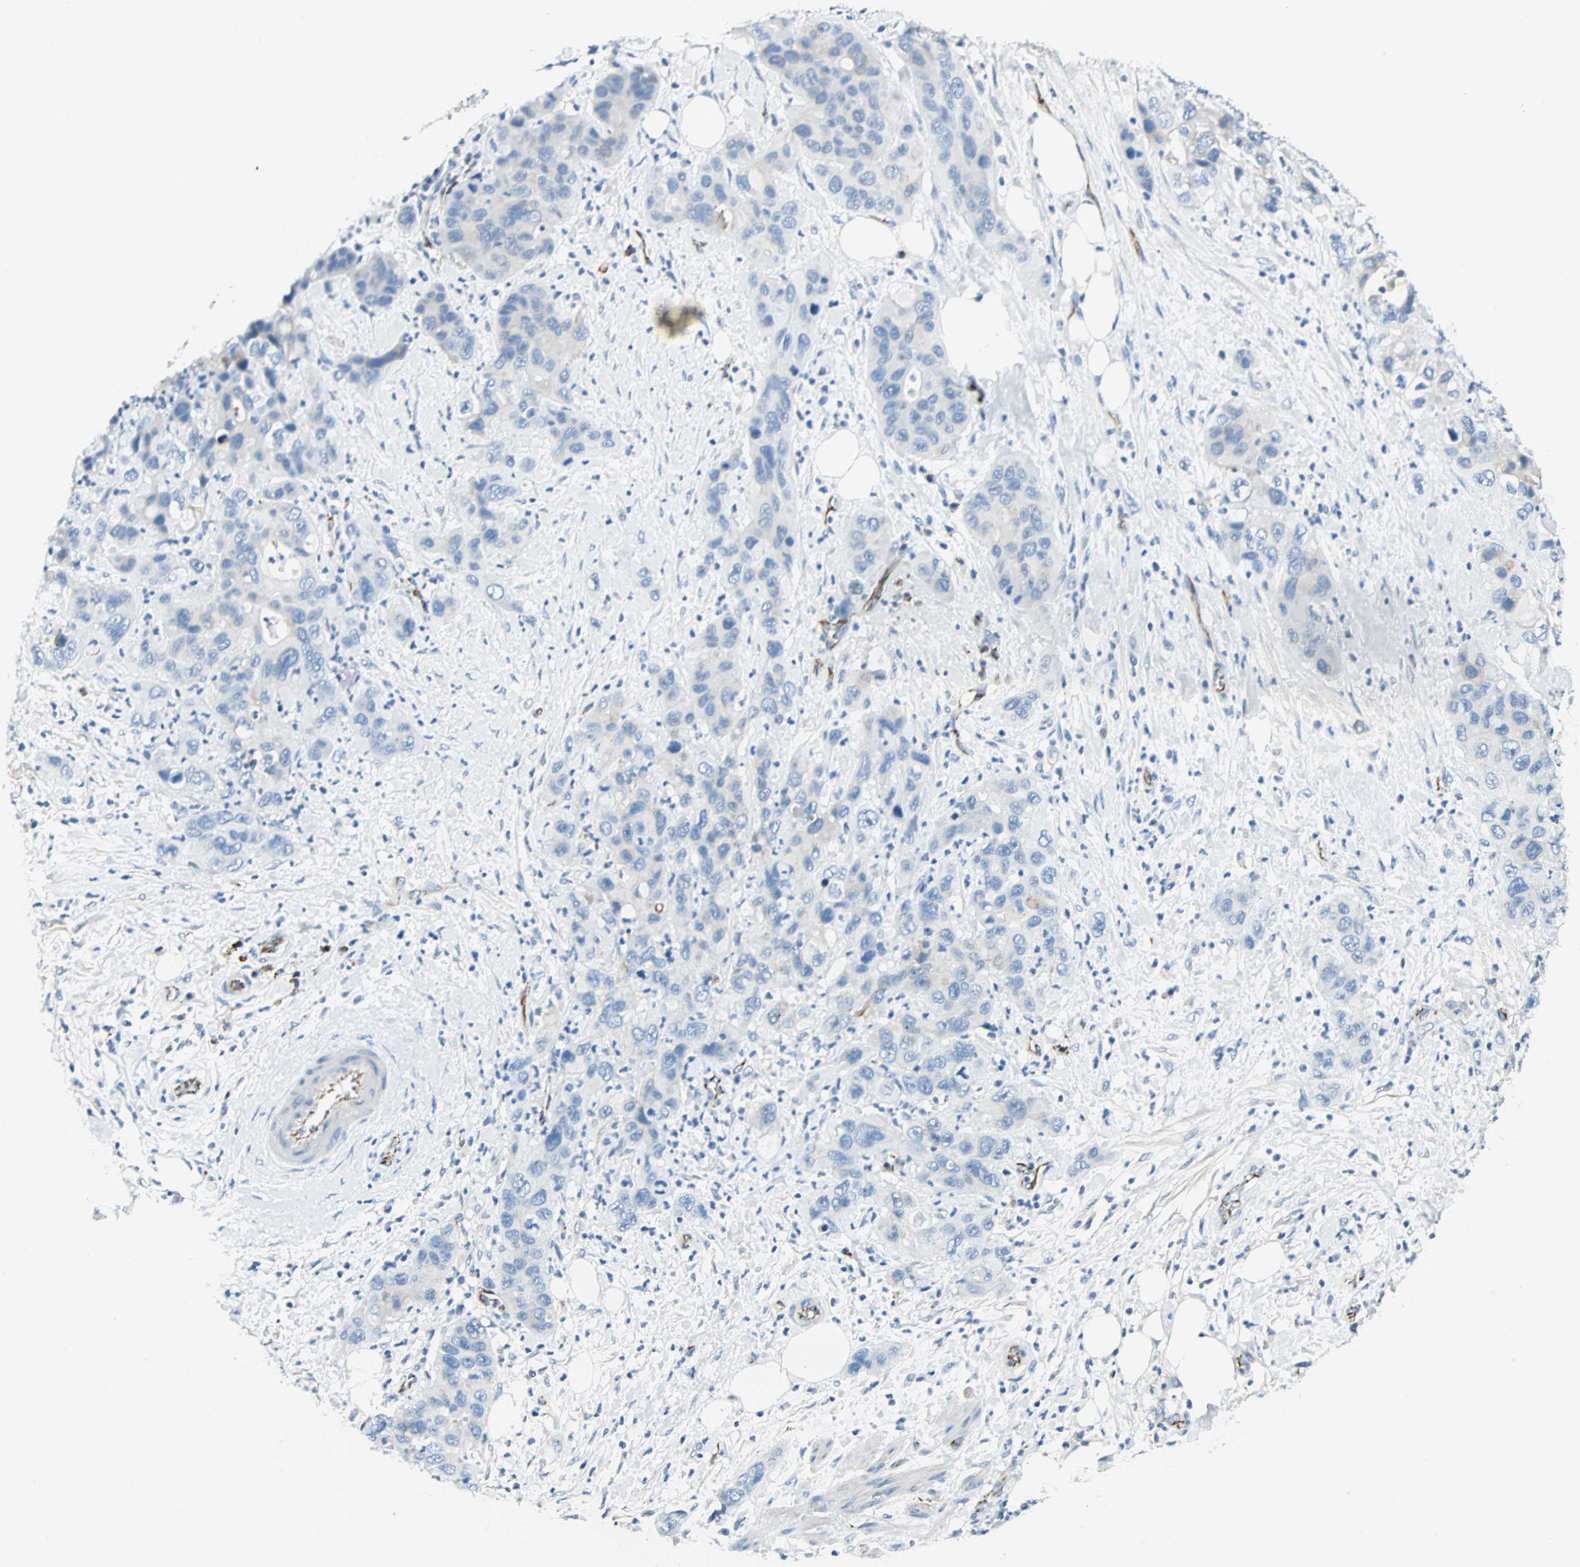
{"staining": {"intensity": "weak", "quantity": "25%-75%", "location": "cytoplasmic/membranous"}, "tissue": "pancreatic cancer", "cell_type": "Tumor cells", "image_type": "cancer", "snomed": [{"axis": "morphology", "description": "Adenocarcinoma, NOS"}, {"axis": "topography", "description": "Pancreas"}], "caption": "This image exhibits IHC staining of adenocarcinoma (pancreatic), with low weak cytoplasmic/membranous positivity in about 25%-75% of tumor cells.", "gene": "VPS9D1", "patient": {"sex": "female", "age": 71}}